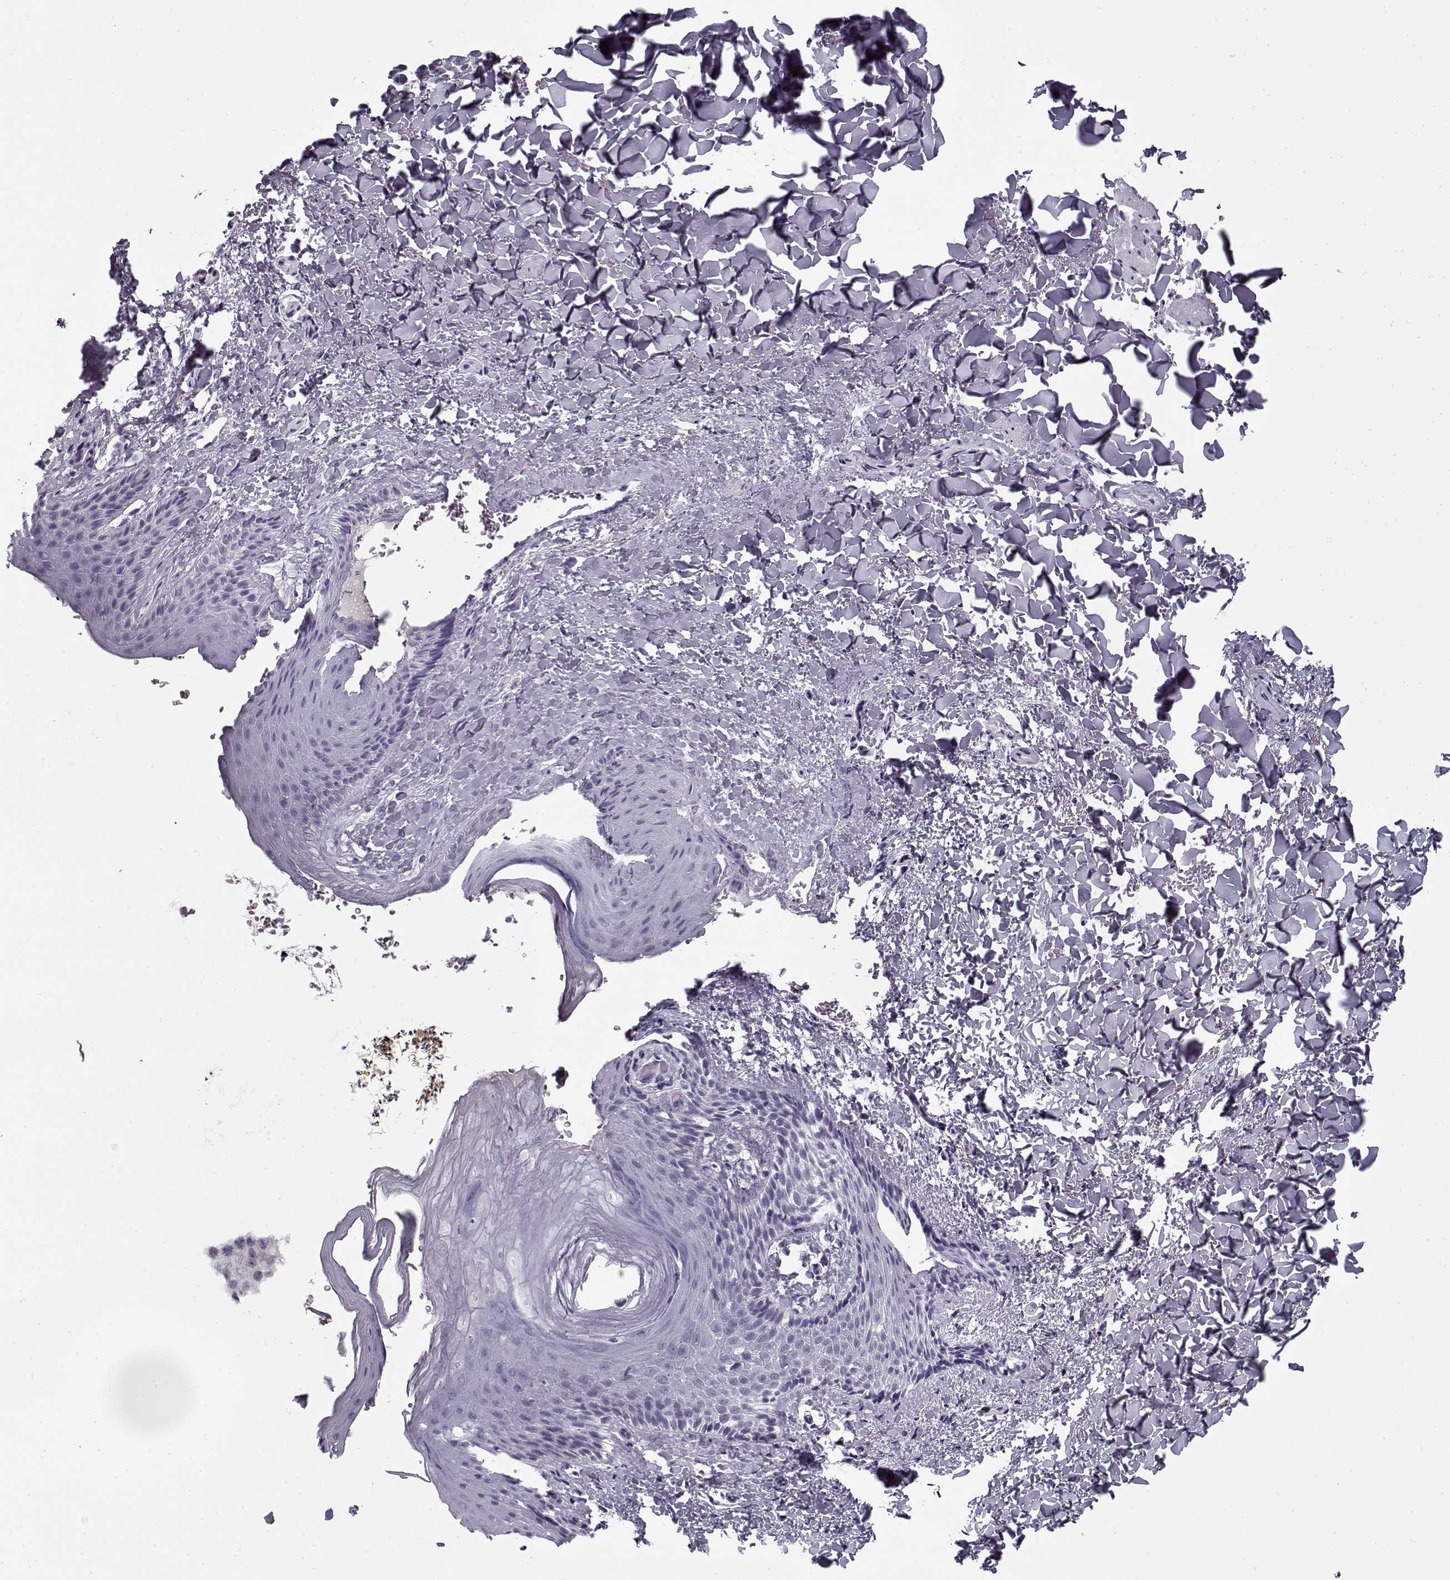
{"staining": {"intensity": "negative", "quantity": "none", "location": "none"}, "tissue": "skin", "cell_type": "Epidermal cells", "image_type": "normal", "snomed": [{"axis": "morphology", "description": "Normal tissue, NOS"}, {"axis": "topography", "description": "Anal"}], "caption": "High power microscopy histopathology image of an IHC photomicrograph of unremarkable skin, revealing no significant staining in epidermal cells.", "gene": "SPACA9", "patient": {"sex": "male", "age": 36}}